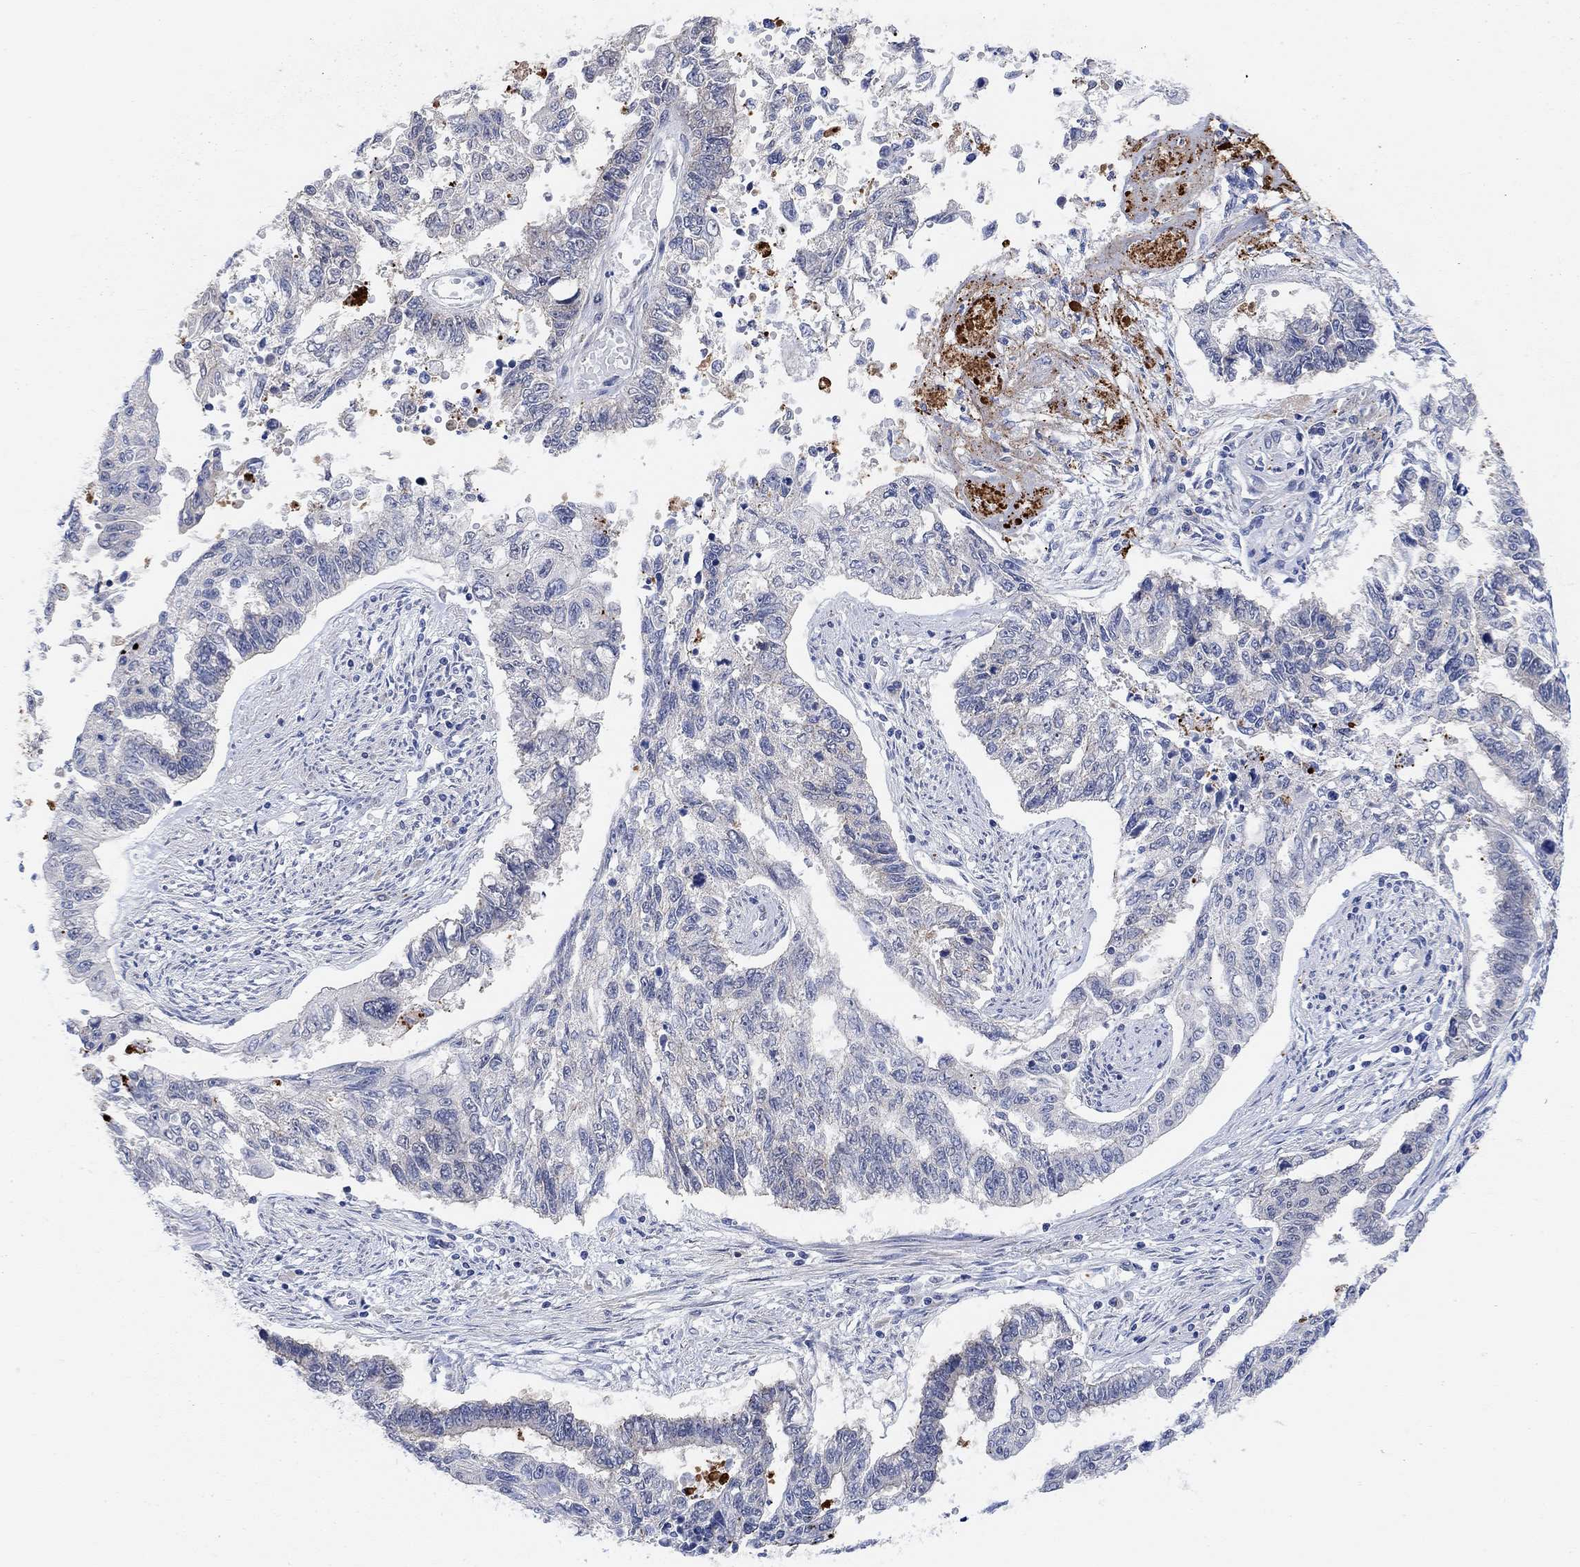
{"staining": {"intensity": "negative", "quantity": "none", "location": "none"}, "tissue": "endometrial cancer", "cell_type": "Tumor cells", "image_type": "cancer", "snomed": [{"axis": "morphology", "description": "Adenocarcinoma, NOS"}, {"axis": "topography", "description": "Uterus"}], "caption": "High magnification brightfield microscopy of endometrial adenocarcinoma stained with DAB (brown) and counterstained with hematoxylin (blue): tumor cells show no significant staining.", "gene": "RIMS1", "patient": {"sex": "female", "age": 59}}